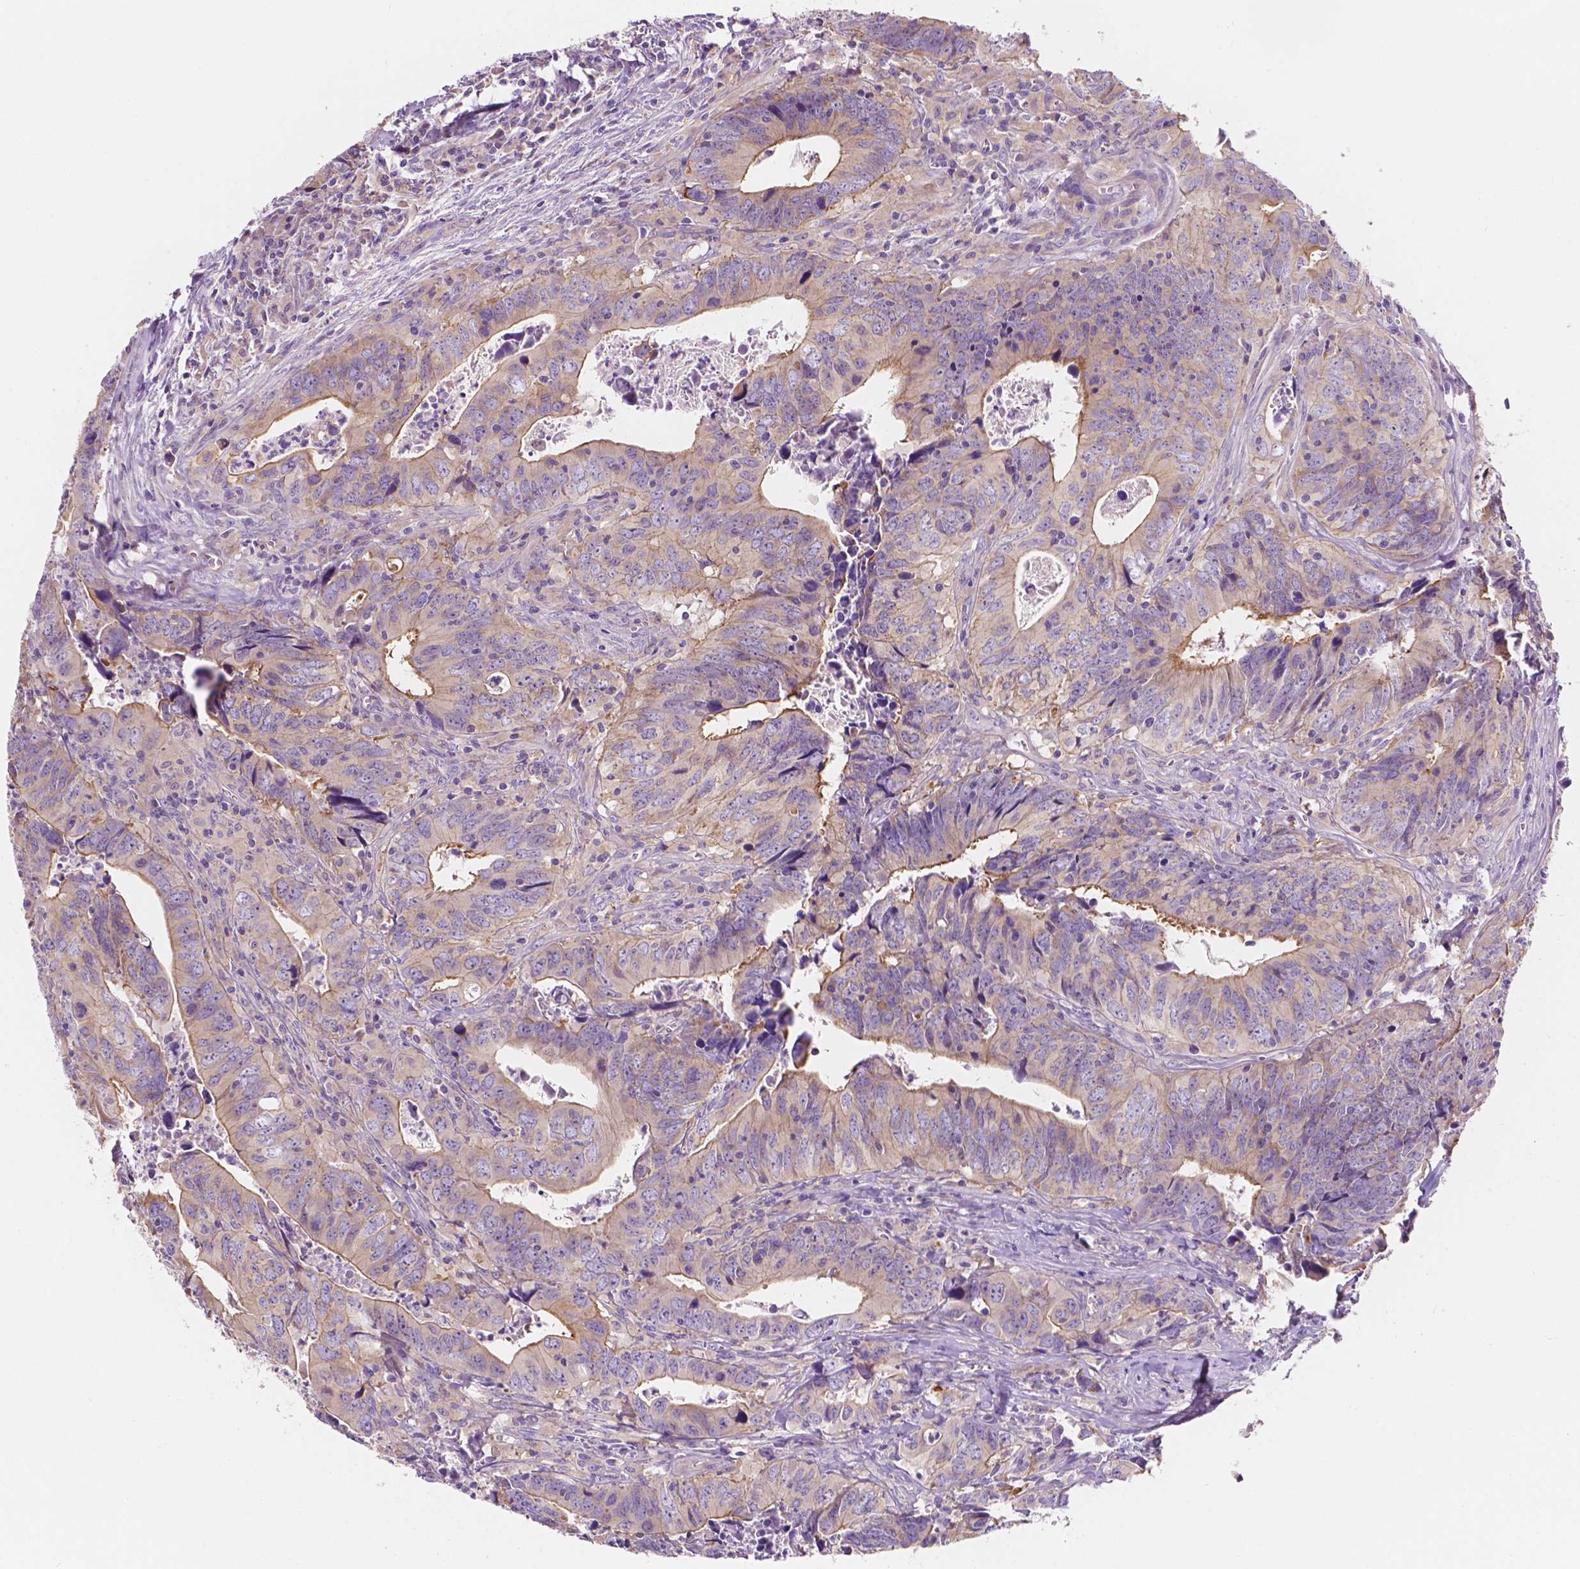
{"staining": {"intensity": "negative", "quantity": "none", "location": "none"}, "tissue": "colorectal cancer", "cell_type": "Tumor cells", "image_type": "cancer", "snomed": [{"axis": "morphology", "description": "Adenocarcinoma, NOS"}, {"axis": "topography", "description": "Colon"}], "caption": "IHC photomicrograph of adenocarcinoma (colorectal) stained for a protein (brown), which demonstrates no expression in tumor cells. (DAB immunohistochemistry (IHC), high magnification).", "gene": "SIRT2", "patient": {"sex": "female", "age": 82}}